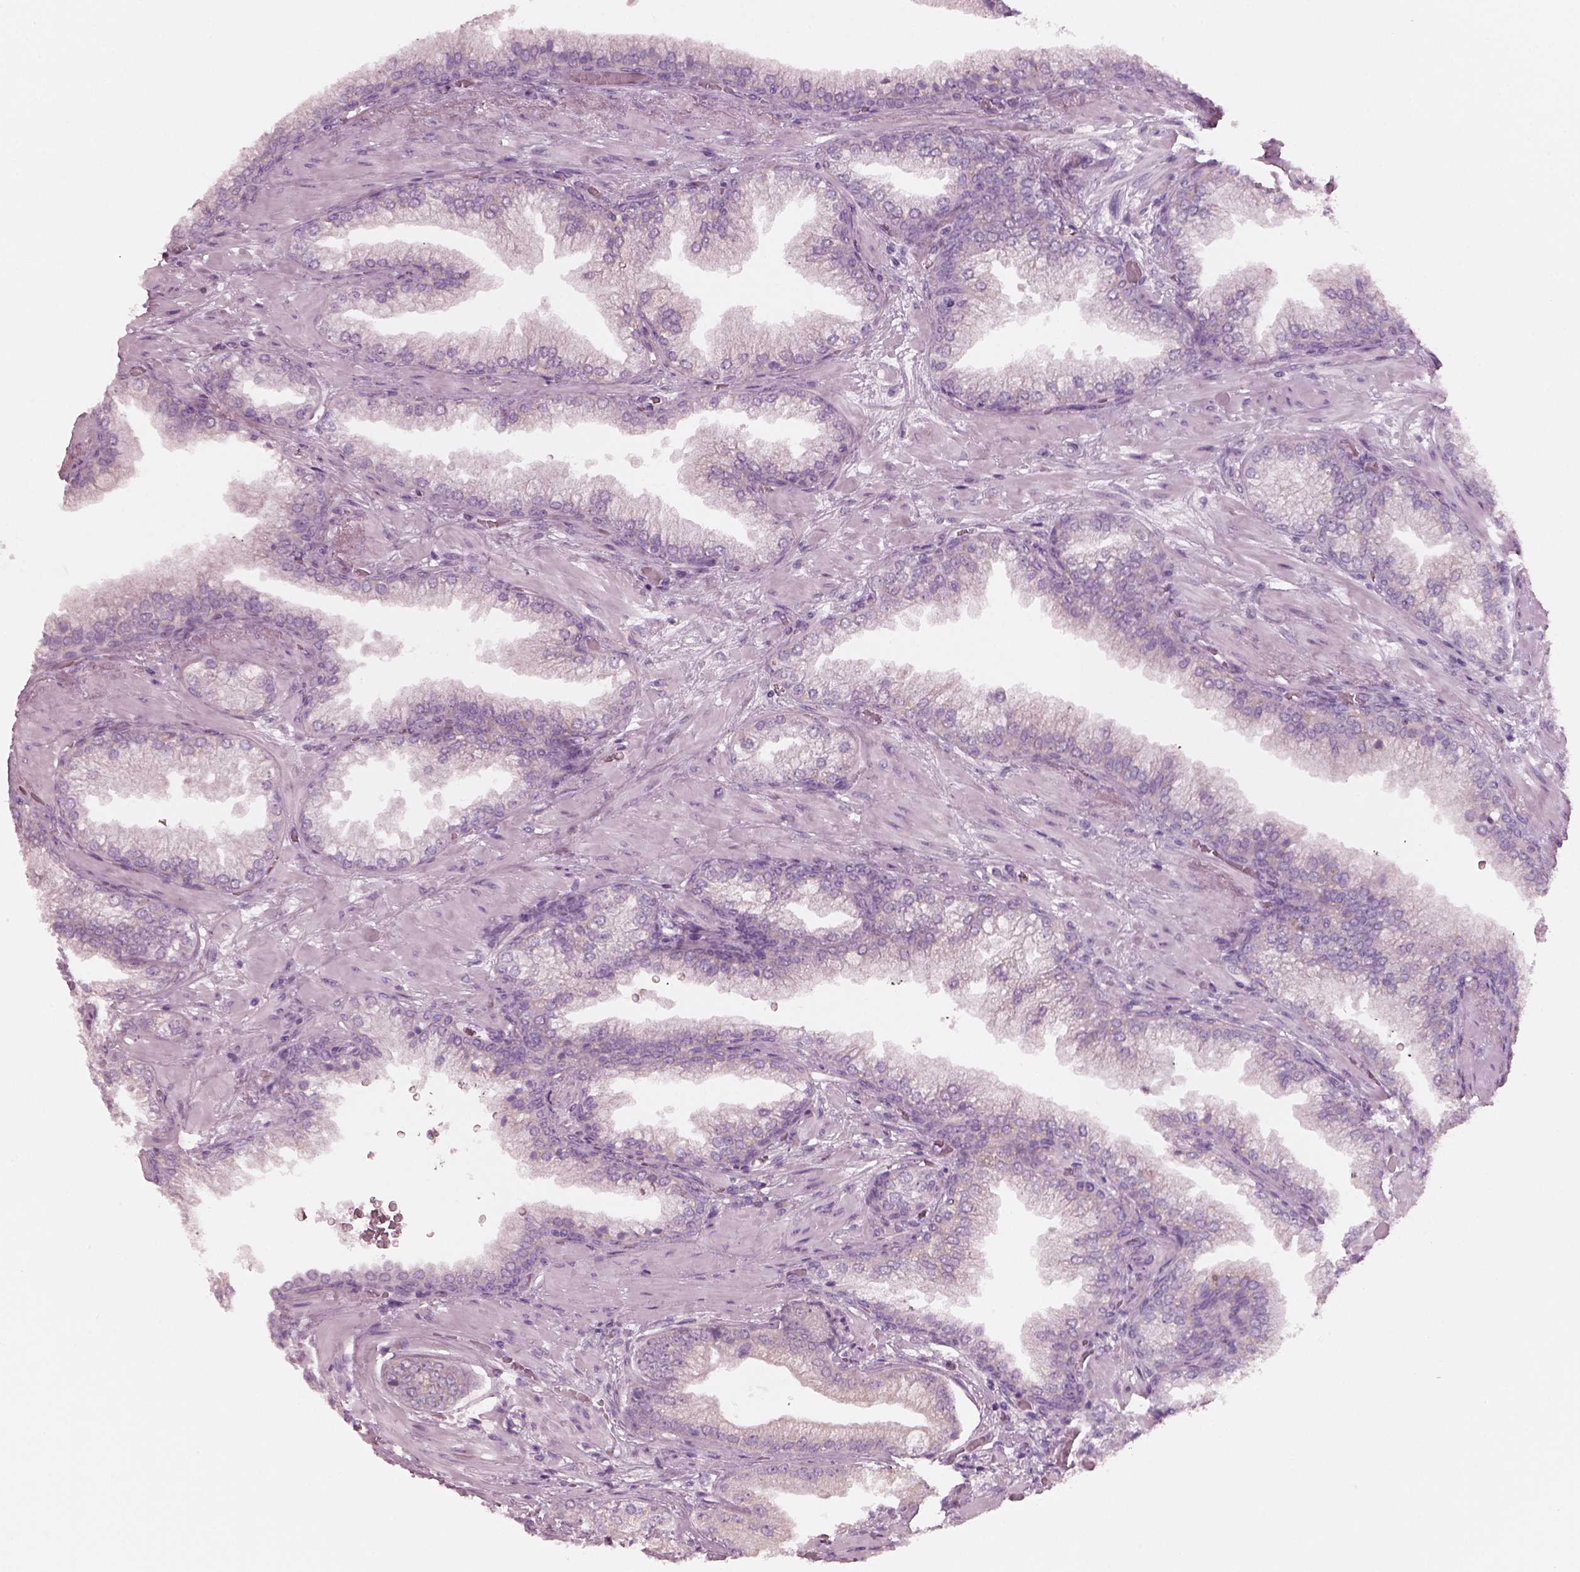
{"staining": {"intensity": "negative", "quantity": "none", "location": "none"}, "tissue": "prostate cancer", "cell_type": "Tumor cells", "image_type": "cancer", "snomed": [{"axis": "morphology", "description": "Adenocarcinoma, Low grade"}, {"axis": "topography", "description": "Prostate"}], "caption": "Human prostate cancer stained for a protein using immunohistochemistry (IHC) exhibits no positivity in tumor cells.", "gene": "SLC27A2", "patient": {"sex": "male", "age": 57}}